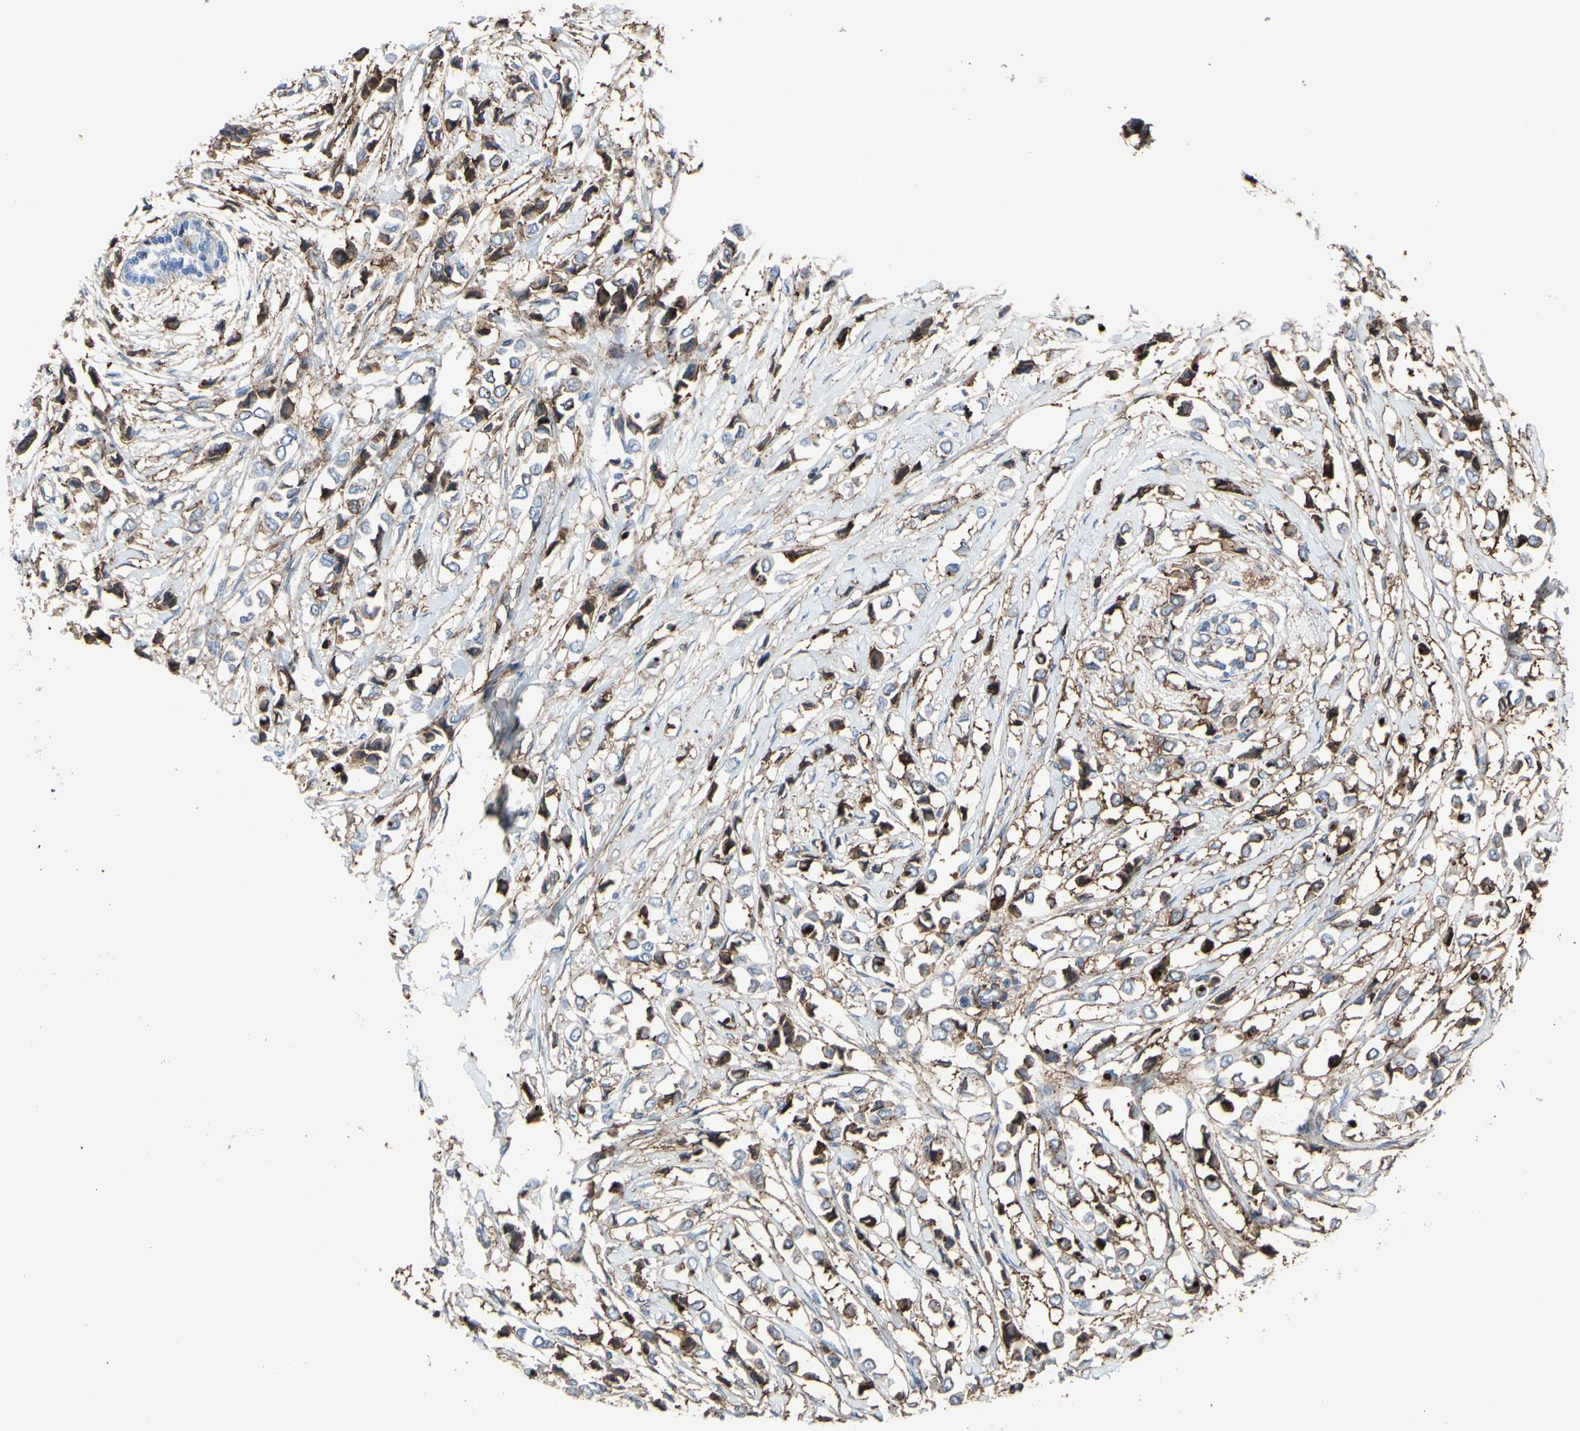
{"staining": {"intensity": "moderate", "quantity": ">75%", "location": "cytoplasmic/membranous"}, "tissue": "breast cancer", "cell_type": "Tumor cells", "image_type": "cancer", "snomed": [{"axis": "morphology", "description": "Lobular carcinoma"}, {"axis": "topography", "description": "Breast"}], "caption": "A micrograph showing moderate cytoplasmic/membranous staining in approximately >75% of tumor cells in breast cancer (lobular carcinoma), as visualized by brown immunohistochemical staining.", "gene": "ANXA6", "patient": {"sex": "female", "age": 51}}